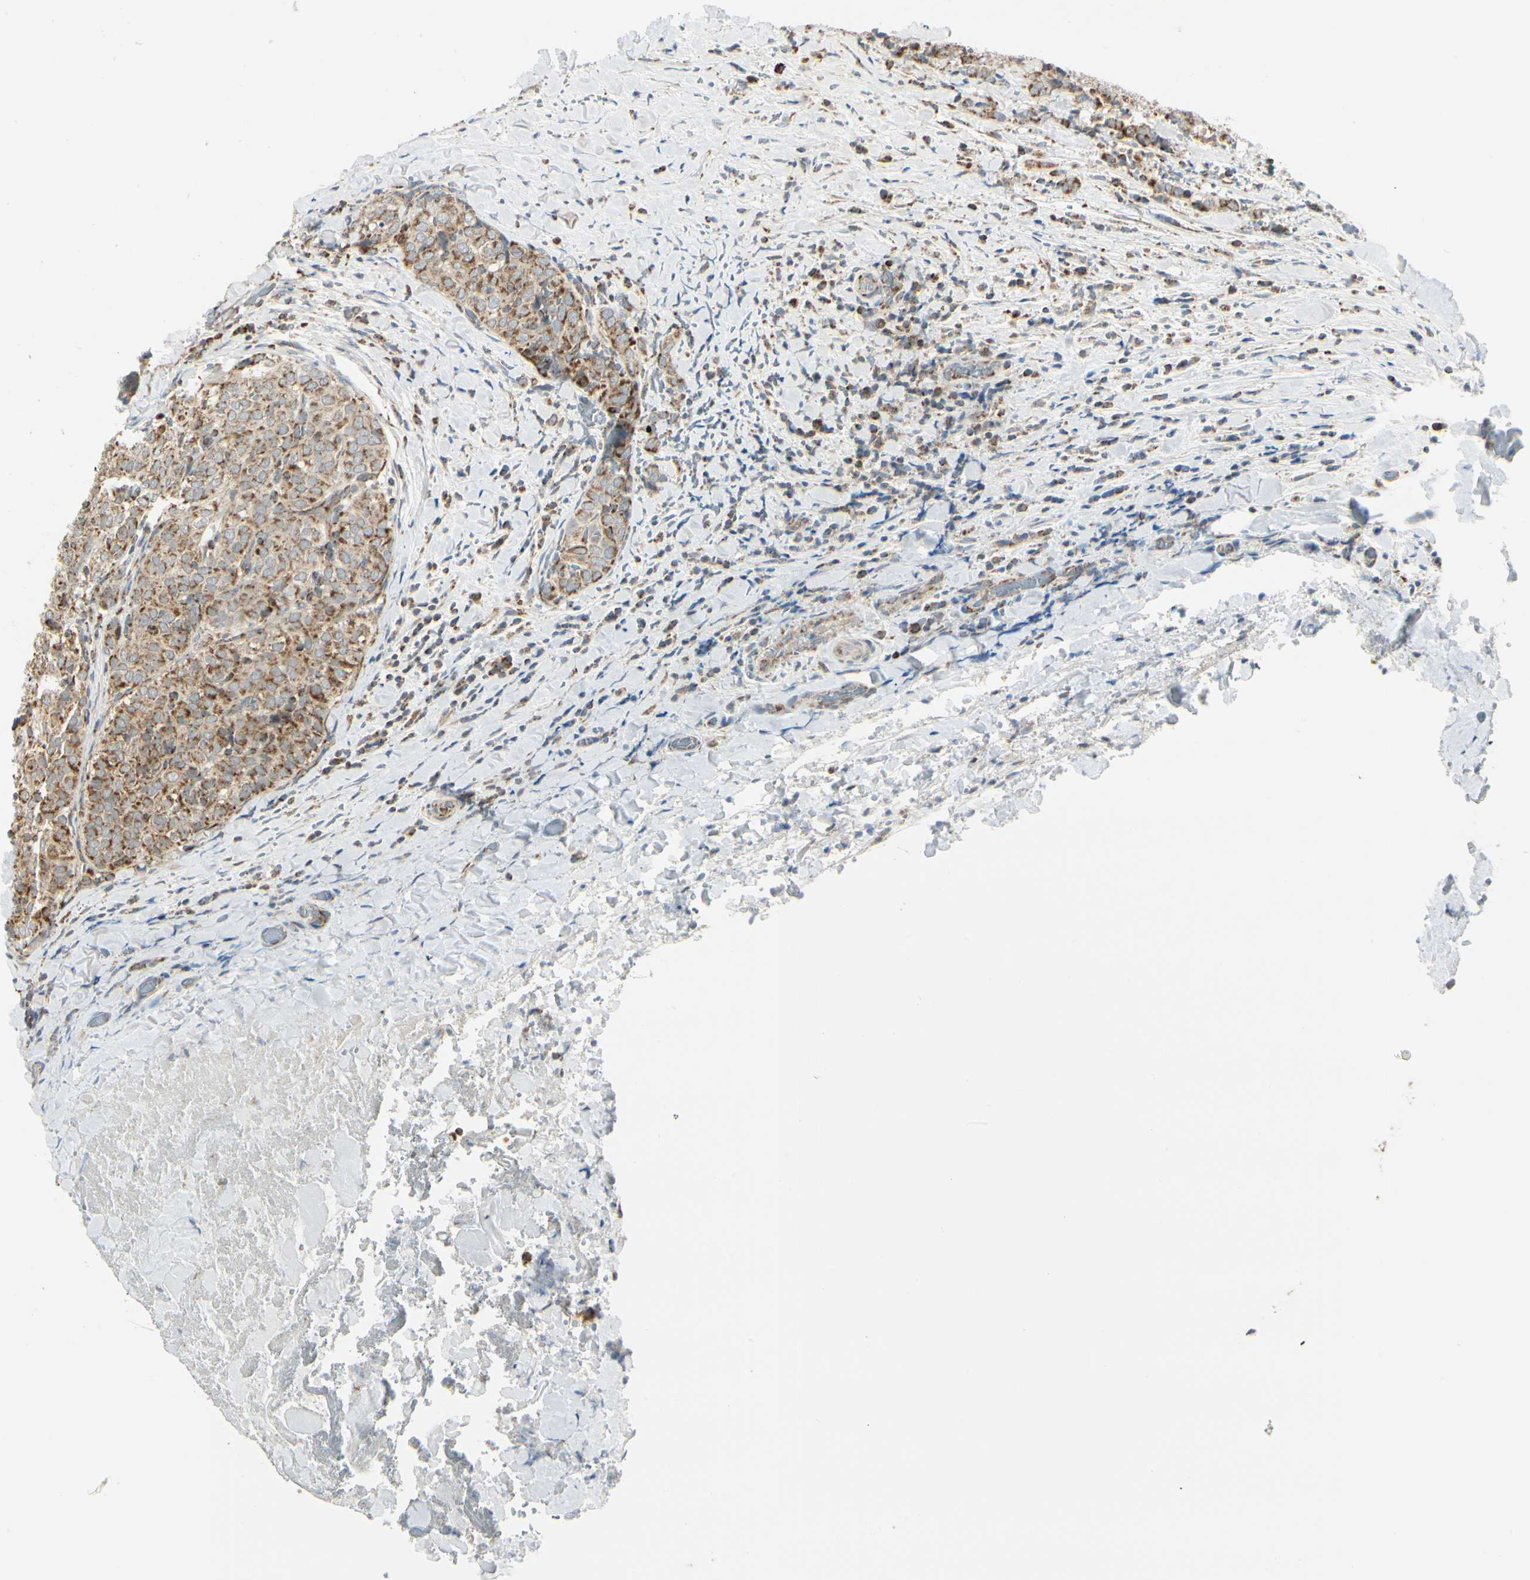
{"staining": {"intensity": "strong", "quantity": ">75%", "location": "cytoplasmic/membranous"}, "tissue": "thyroid cancer", "cell_type": "Tumor cells", "image_type": "cancer", "snomed": [{"axis": "morphology", "description": "Normal tissue, NOS"}, {"axis": "morphology", "description": "Papillary adenocarcinoma, NOS"}, {"axis": "topography", "description": "Thyroid gland"}], "caption": "About >75% of tumor cells in thyroid papillary adenocarcinoma exhibit strong cytoplasmic/membranous protein expression as visualized by brown immunohistochemical staining.", "gene": "ANKS6", "patient": {"sex": "female", "age": 30}}